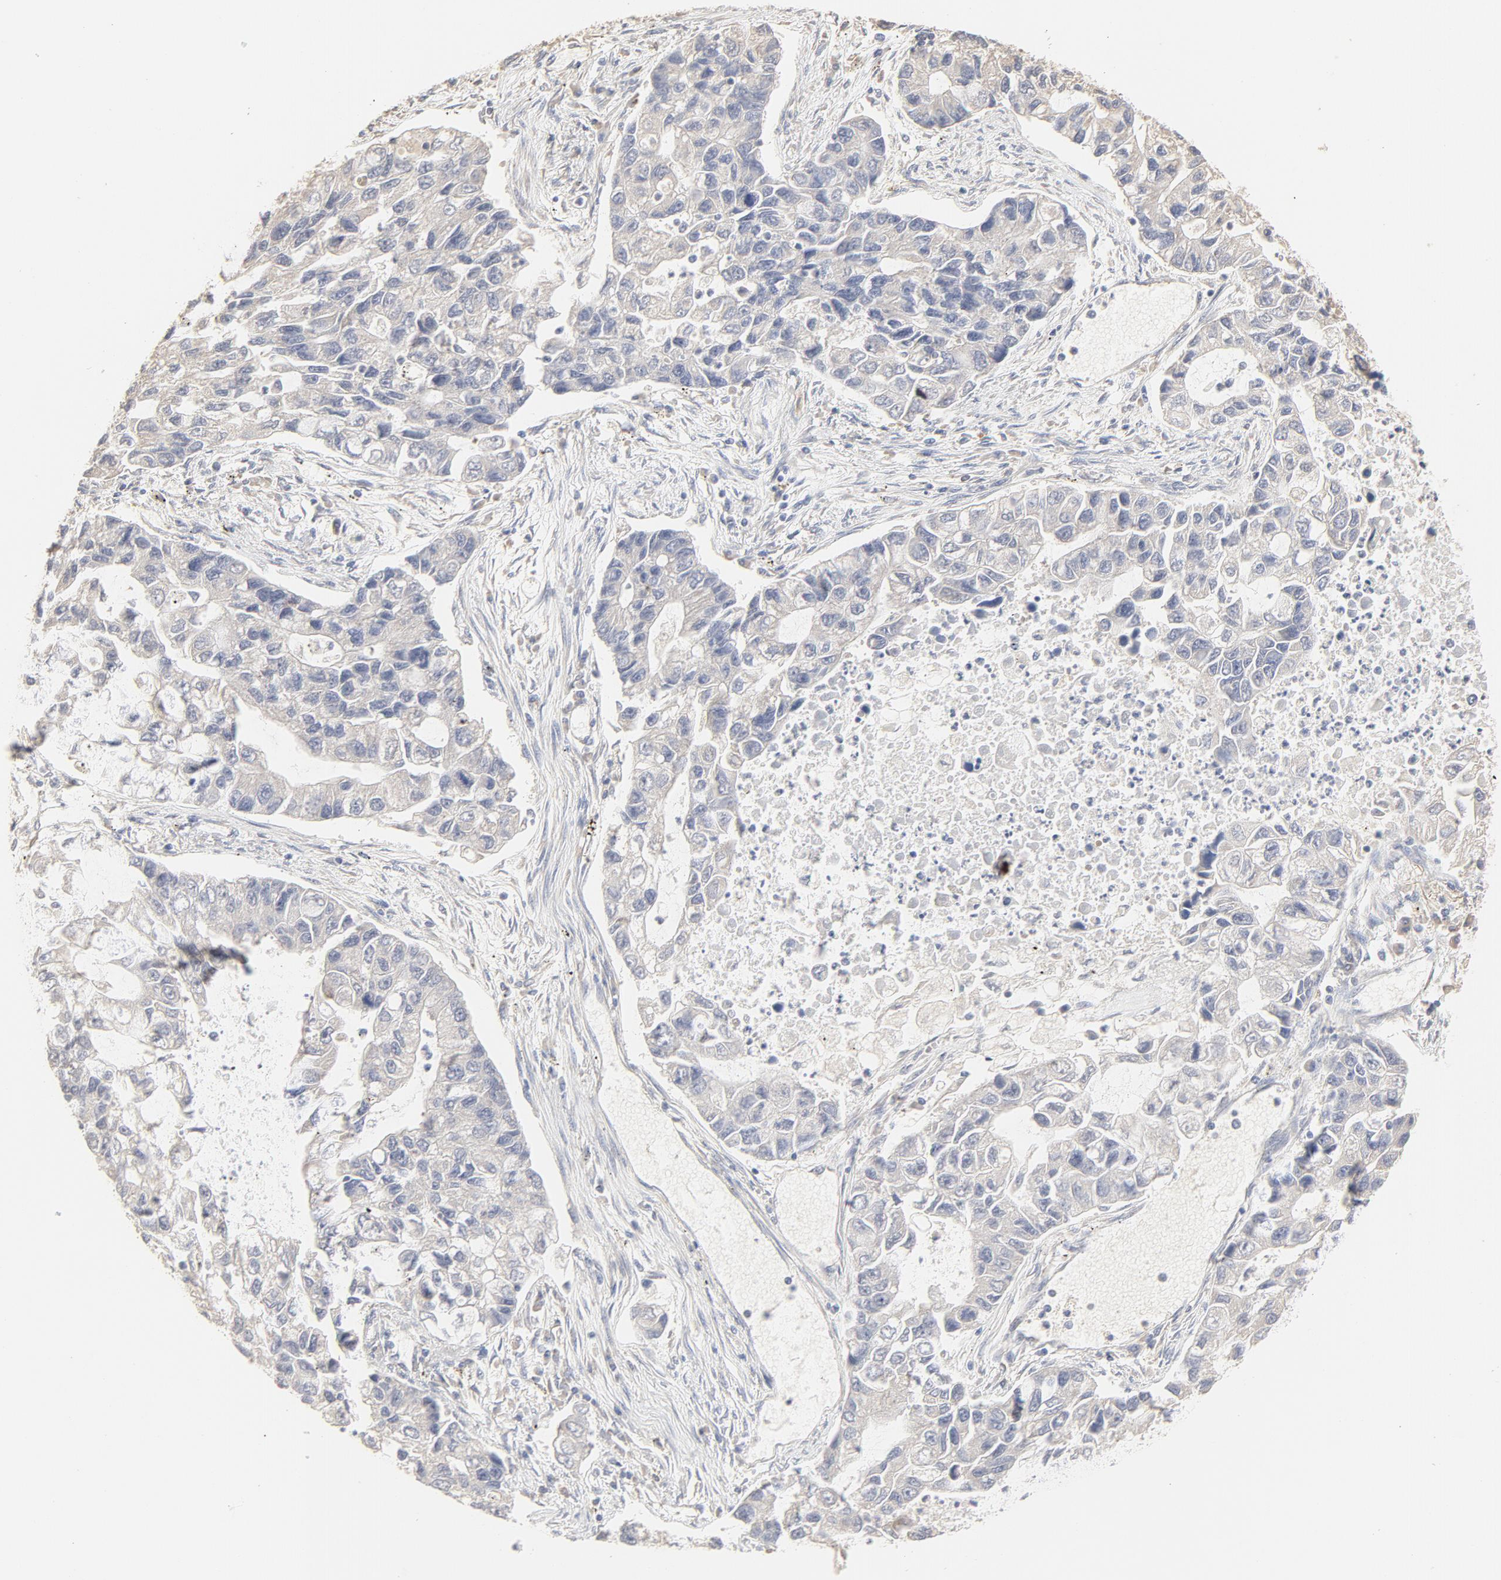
{"staining": {"intensity": "negative", "quantity": "none", "location": "none"}, "tissue": "lung cancer", "cell_type": "Tumor cells", "image_type": "cancer", "snomed": [{"axis": "morphology", "description": "Adenocarcinoma, NOS"}, {"axis": "topography", "description": "Lung"}], "caption": "This is an immunohistochemistry histopathology image of human adenocarcinoma (lung). There is no expression in tumor cells.", "gene": "FCGBP", "patient": {"sex": "female", "age": 51}}